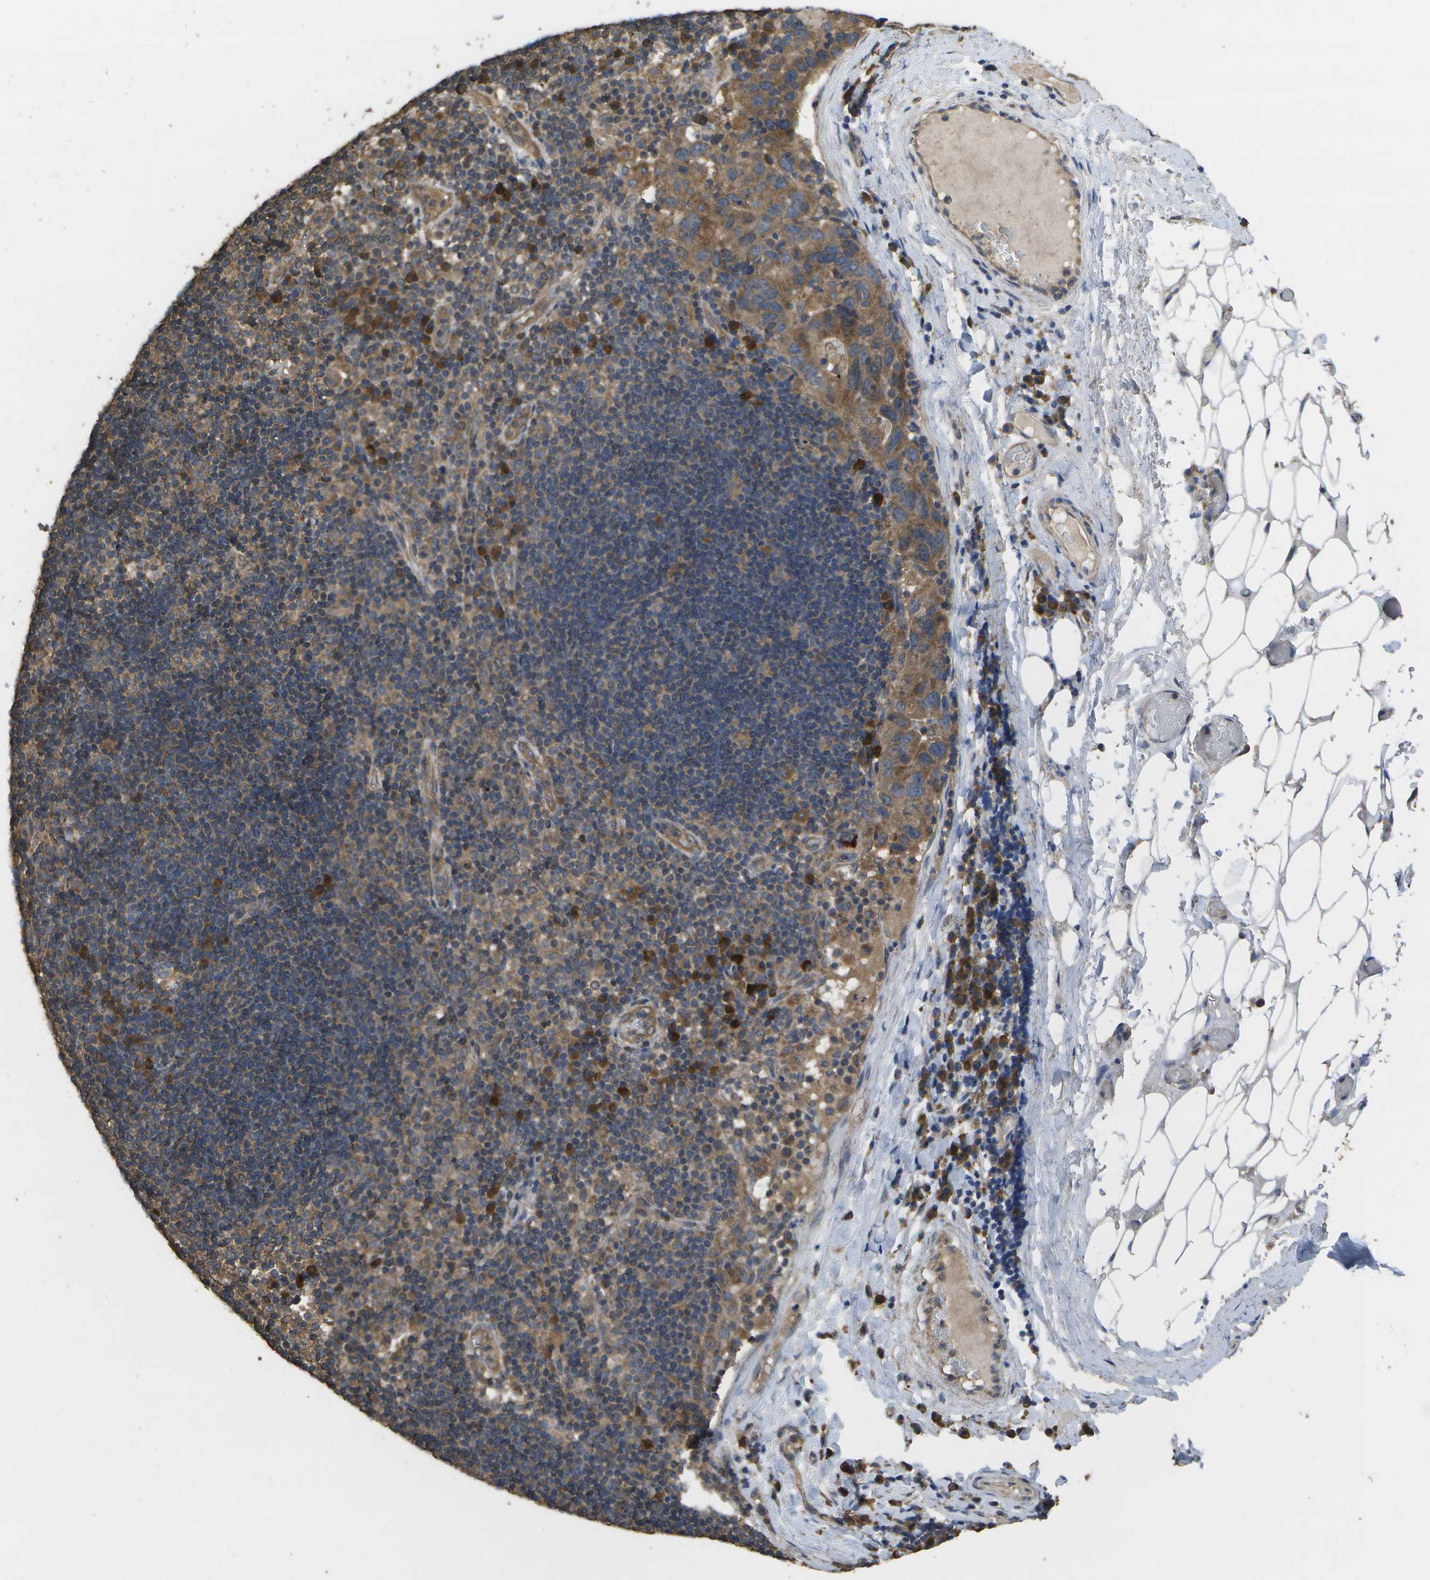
{"staining": {"intensity": "negative", "quantity": "none", "location": "none"}, "tissue": "adipose tissue", "cell_type": "Adipocytes", "image_type": "normal", "snomed": [{"axis": "morphology", "description": "Normal tissue, NOS"}, {"axis": "morphology", "description": "Adenocarcinoma, NOS"}, {"axis": "topography", "description": "Esophagus"}], "caption": "The photomicrograph displays no staining of adipocytes in normal adipose tissue. Nuclei are stained in blue.", "gene": "SACS", "patient": {"sex": "male", "age": 62}}